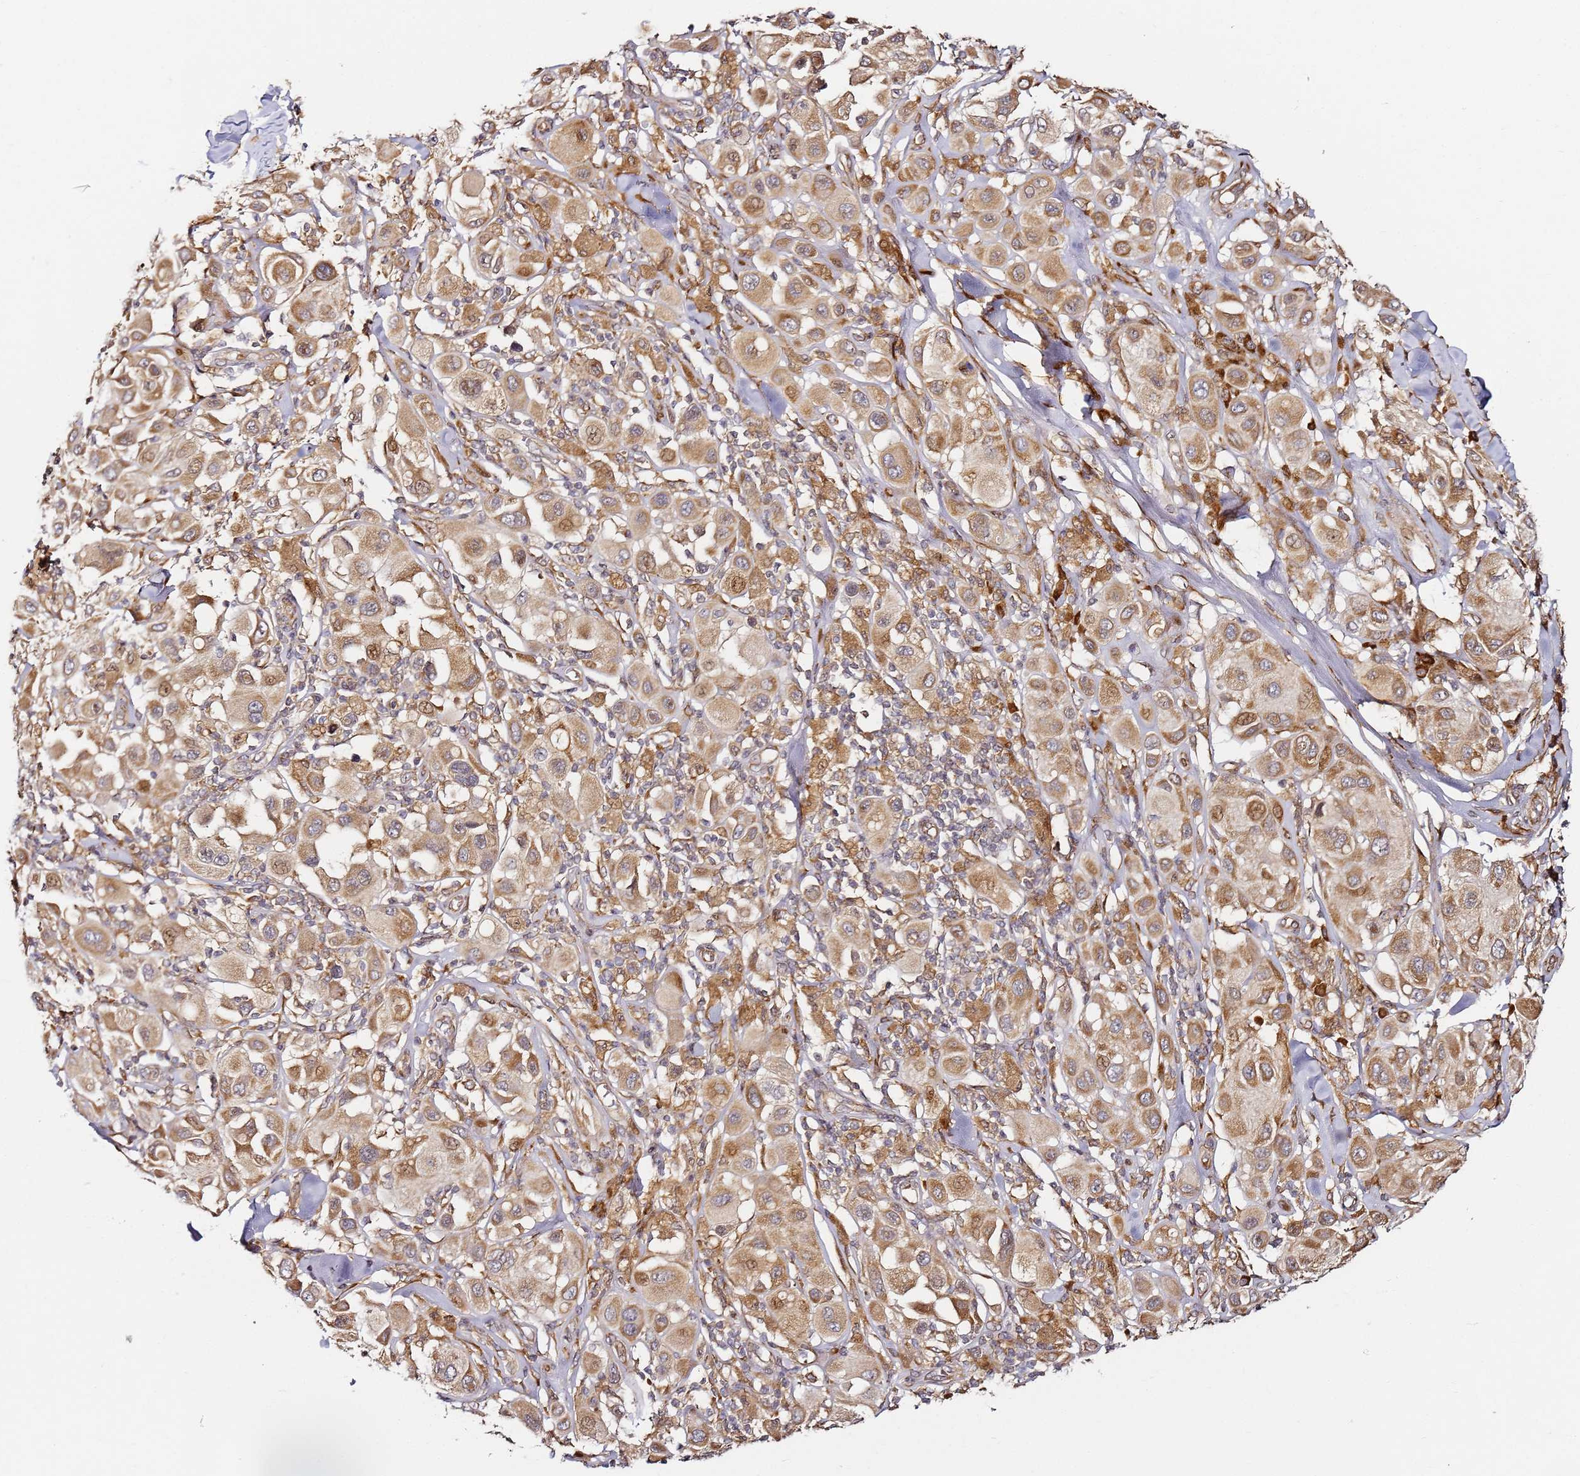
{"staining": {"intensity": "moderate", "quantity": ">75%", "location": "cytoplasmic/membranous"}, "tissue": "melanoma", "cell_type": "Tumor cells", "image_type": "cancer", "snomed": [{"axis": "morphology", "description": "Malignant melanoma, Metastatic site"}, {"axis": "topography", "description": "Skin"}], "caption": "IHC (DAB (3,3'-diaminobenzidine)) staining of human malignant melanoma (metastatic site) demonstrates moderate cytoplasmic/membranous protein staining in about >75% of tumor cells. (Stains: DAB (3,3'-diaminobenzidine) in brown, nuclei in blue, Microscopy: brightfield microscopy at high magnification).", "gene": "RPS3A", "patient": {"sex": "male", "age": 41}}